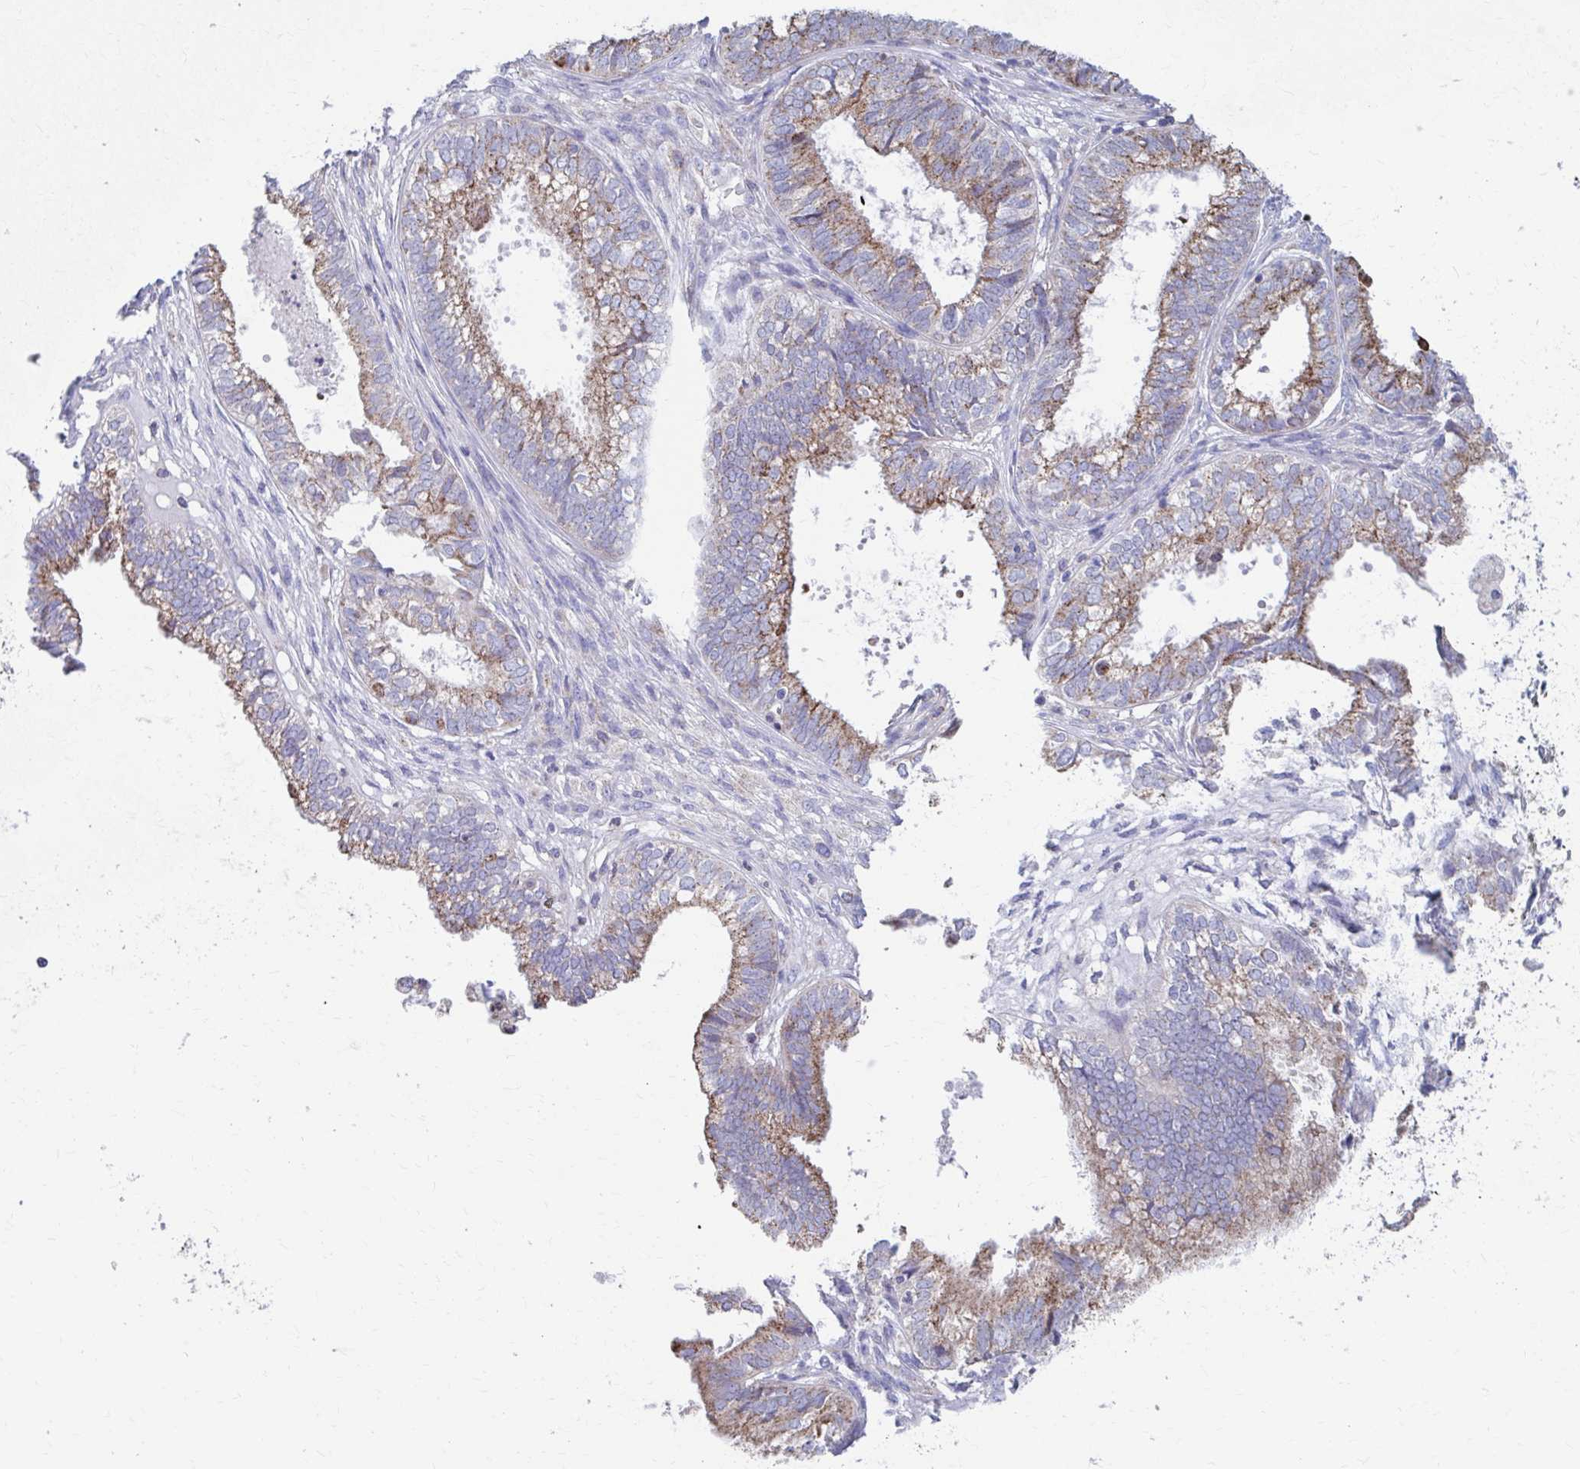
{"staining": {"intensity": "moderate", "quantity": "25%-75%", "location": "cytoplasmic/membranous"}, "tissue": "ovarian cancer", "cell_type": "Tumor cells", "image_type": "cancer", "snomed": [{"axis": "morphology", "description": "Carcinoma, endometroid"}, {"axis": "topography", "description": "Ovary"}], "caption": "Brown immunohistochemical staining in human endometroid carcinoma (ovarian) exhibits moderate cytoplasmic/membranous expression in about 25%-75% of tumor cells.", "gene": "FKBP2", "patient": {"sex": "female", "age": 64}}